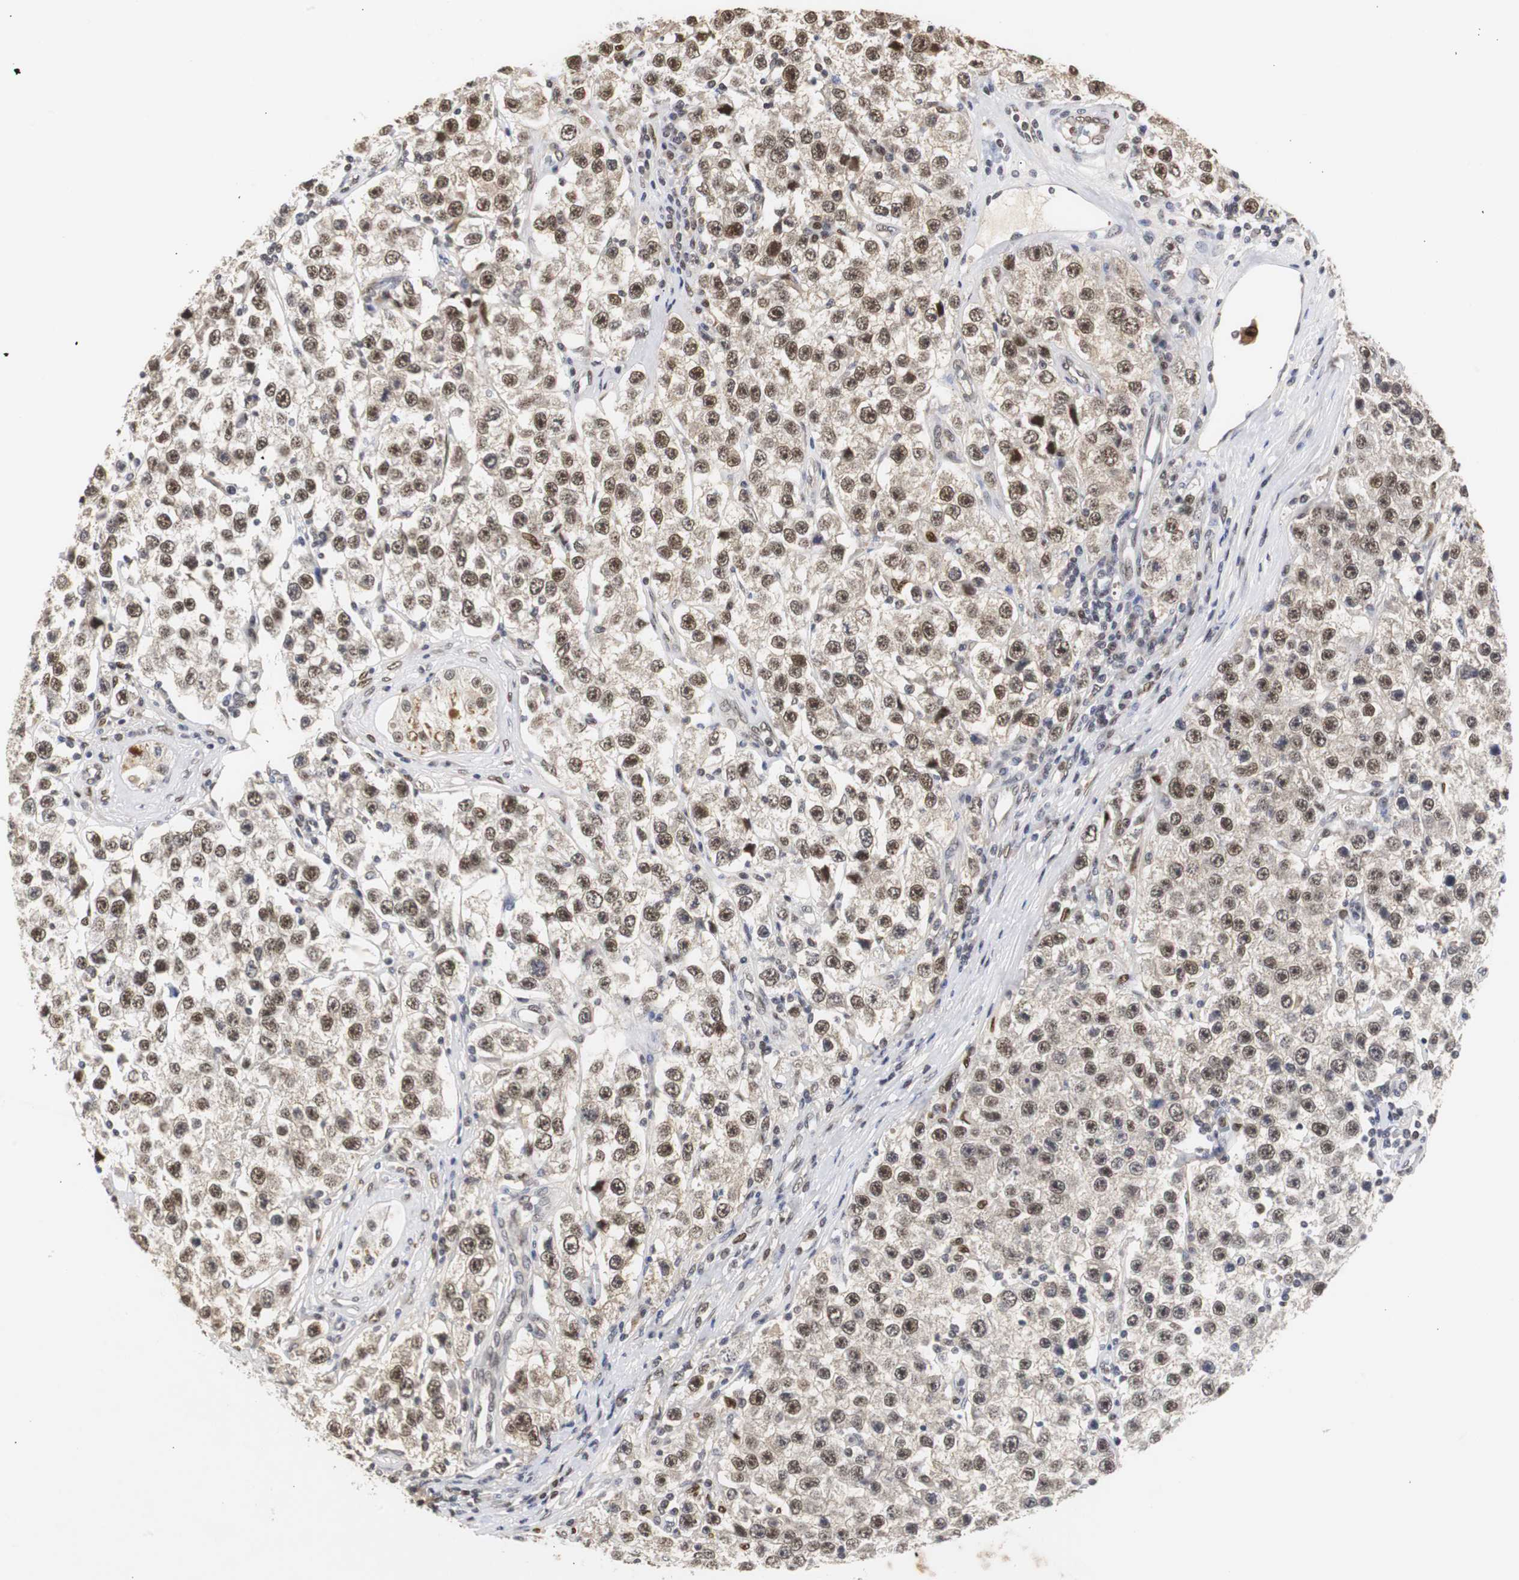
{"staining": {"intensity": "strong", "quantity": ">75%", "location": "nuclear"}, "tissue": "testis cancer", "cell_type": "Tumor cells", "image_type": "cancer", "snomed": [{"axis": "morphology", "description": "Seminoma, NOS"}, {"axis": "topography", "description": "Testis"}], "caption": "Brown immunohistochemical staining in testis cancer reveals strong nuclear expression in about >75% of tumor cells.", "gene": "ZFC3H1", "patient": {"sex": "male", "age": 52}}